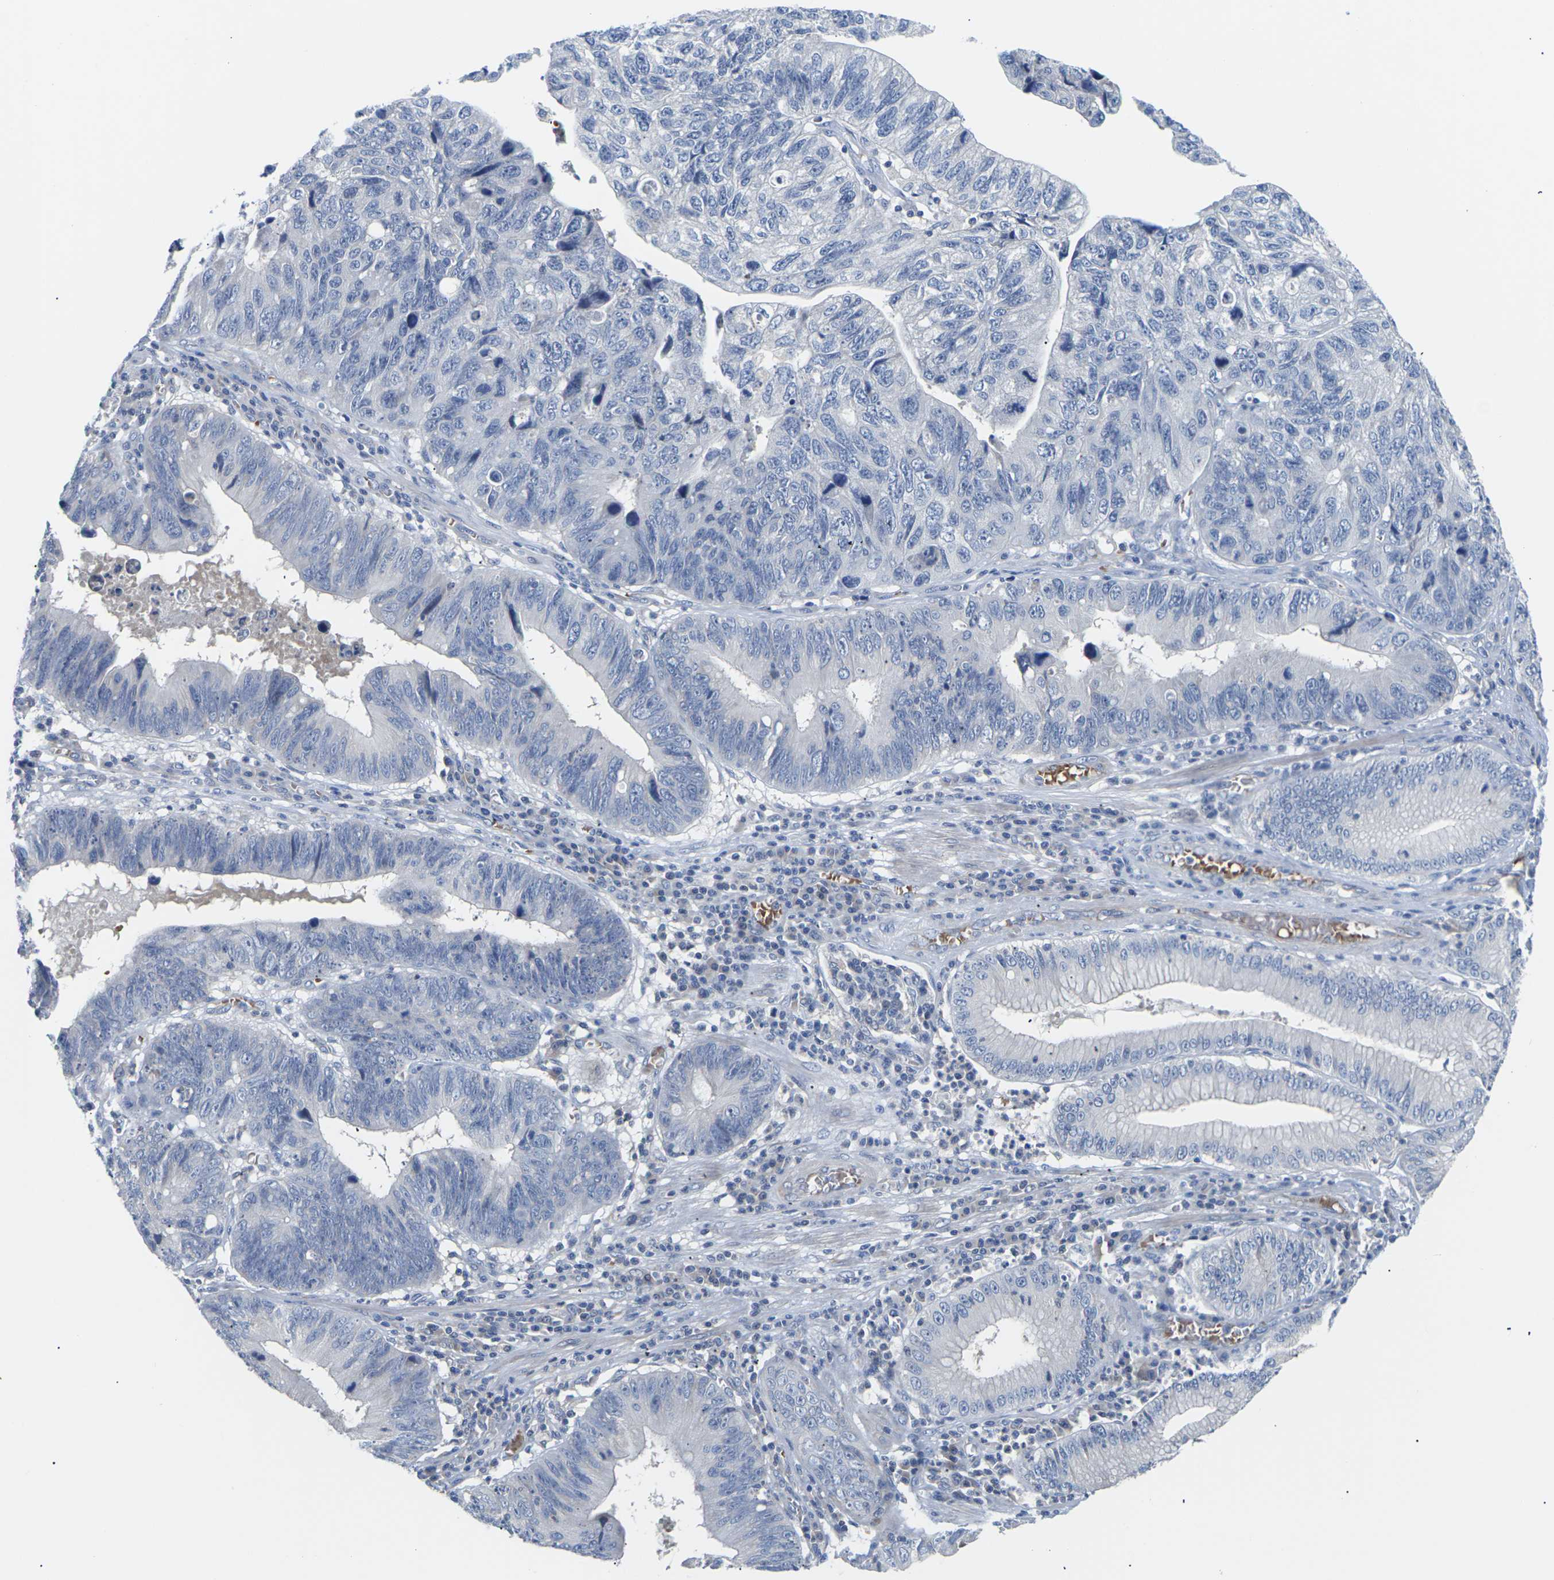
{"staining": {"intensity": "negative", "quantity": "none", "location": "none"}, "tissue": "stomach cancer", "cell_type": "Tumor cells", "image_type": "cancer", "snomed": [{"axis": "morphology", "description": "Adenocarcinoma, NOS"}, {"axis": "topography", "description": "Stomach"}], "caption": "A high-resolution histopathology image shows immunohistochemistry (IHC) staining of stomach cancer, which shows no significant expression in tumor cells.", "gene": "TMCO4", "patient": {"sex": "male", "age": 59}}